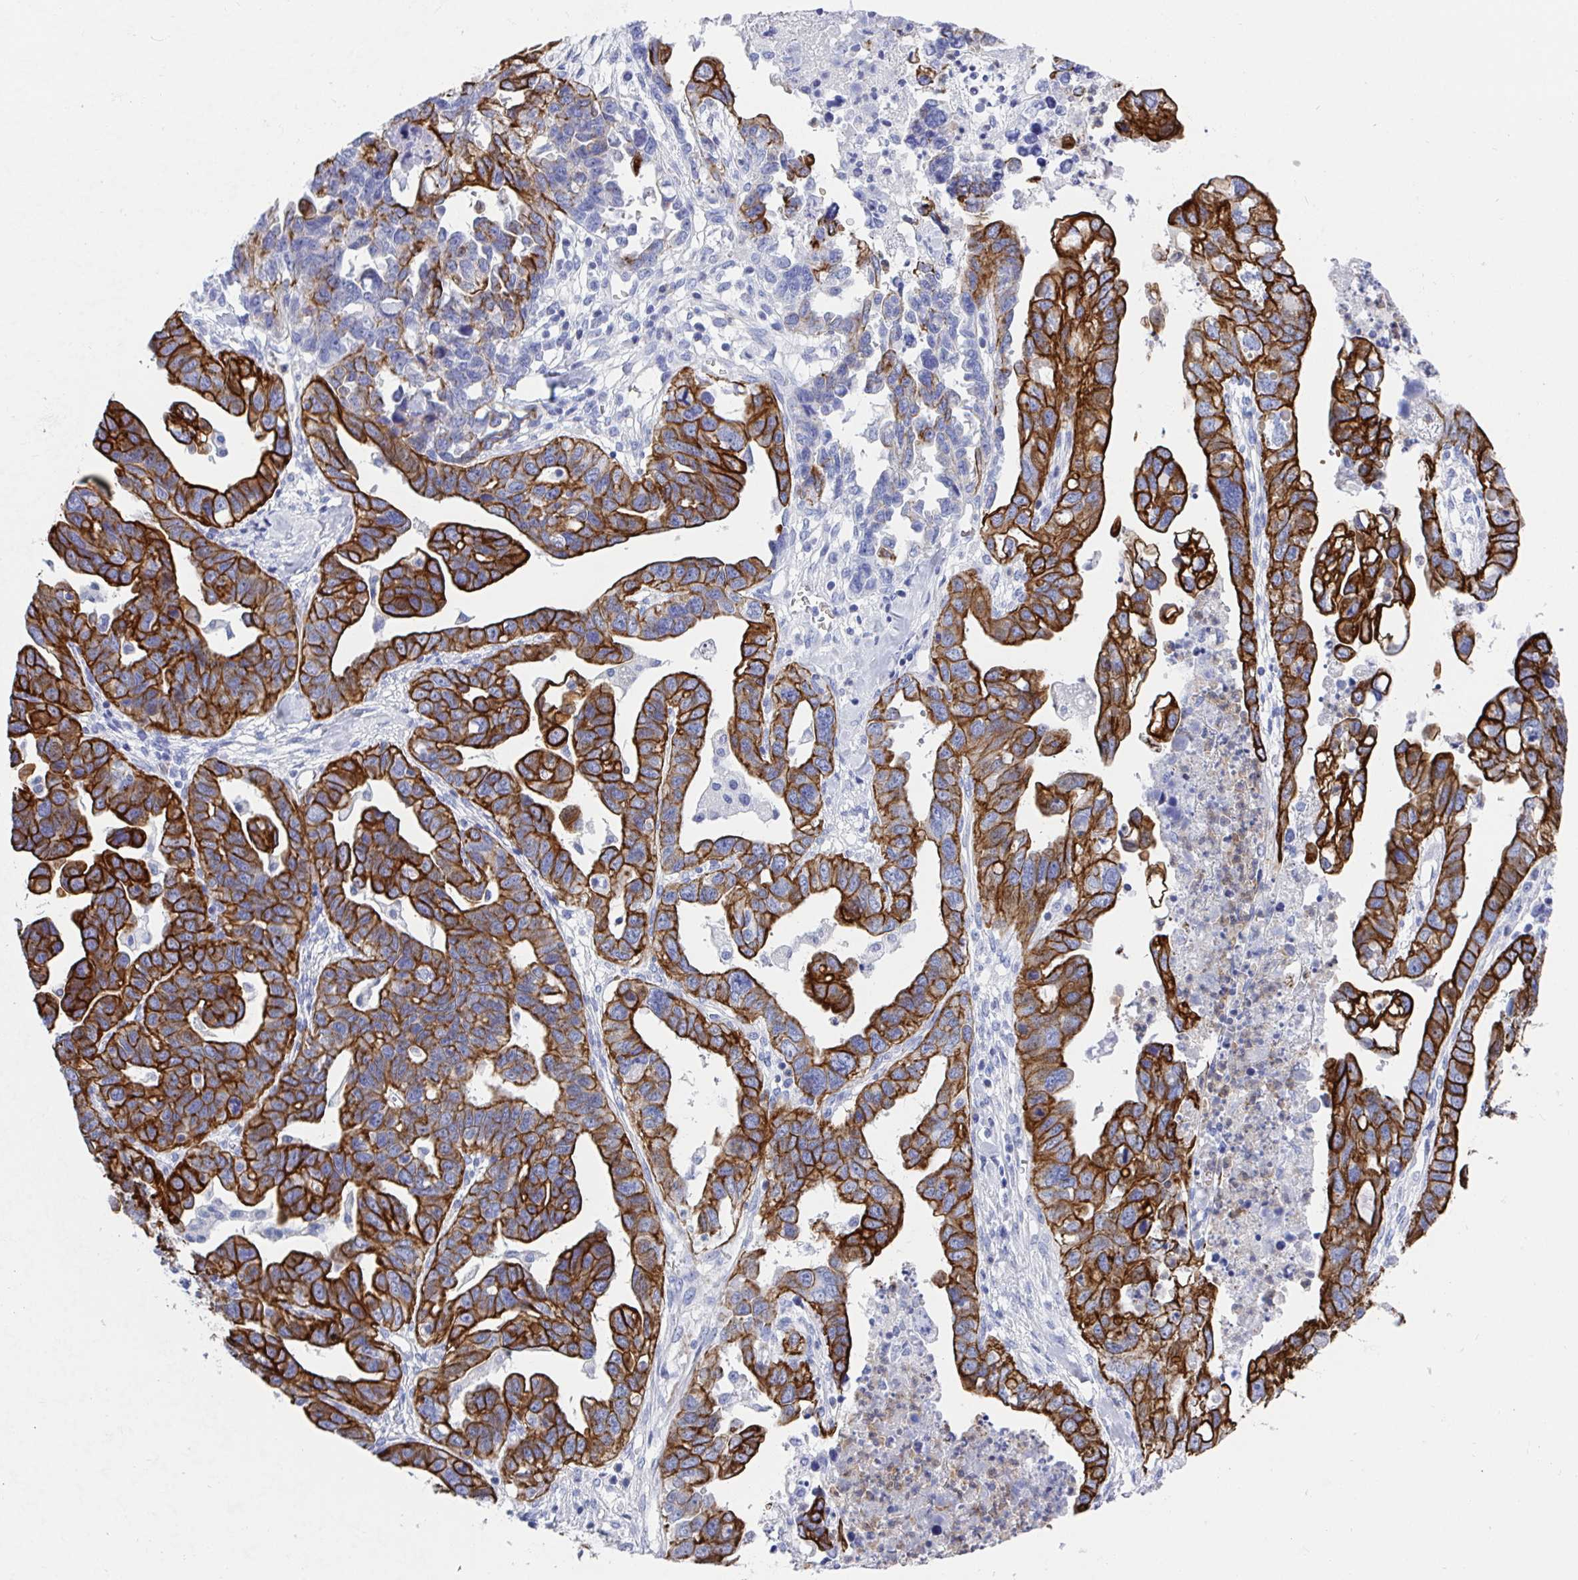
{"staining": {"intensity": "strong", "quantity": ">75%", "location": "cytoplasmic/membranous"}, "tissue": "ovarian cancer", "cell_type": "Tumor cells", "image_type": "cancer", "snomed": [{"axis": "morphology", "description": "Cystadenocarcinoma, serous, NOS"}, {"axis": "topography", "description": "Ovary"}], "caption": "Serous cystadenocarcinoma (ovarian) stained with a brown dye demonstrates strong cytoplasmic/membranous positive staining in about >75% of tumor cells.", "gene": "CLDN8", "patient": {"sex": "female", "age": 69}}